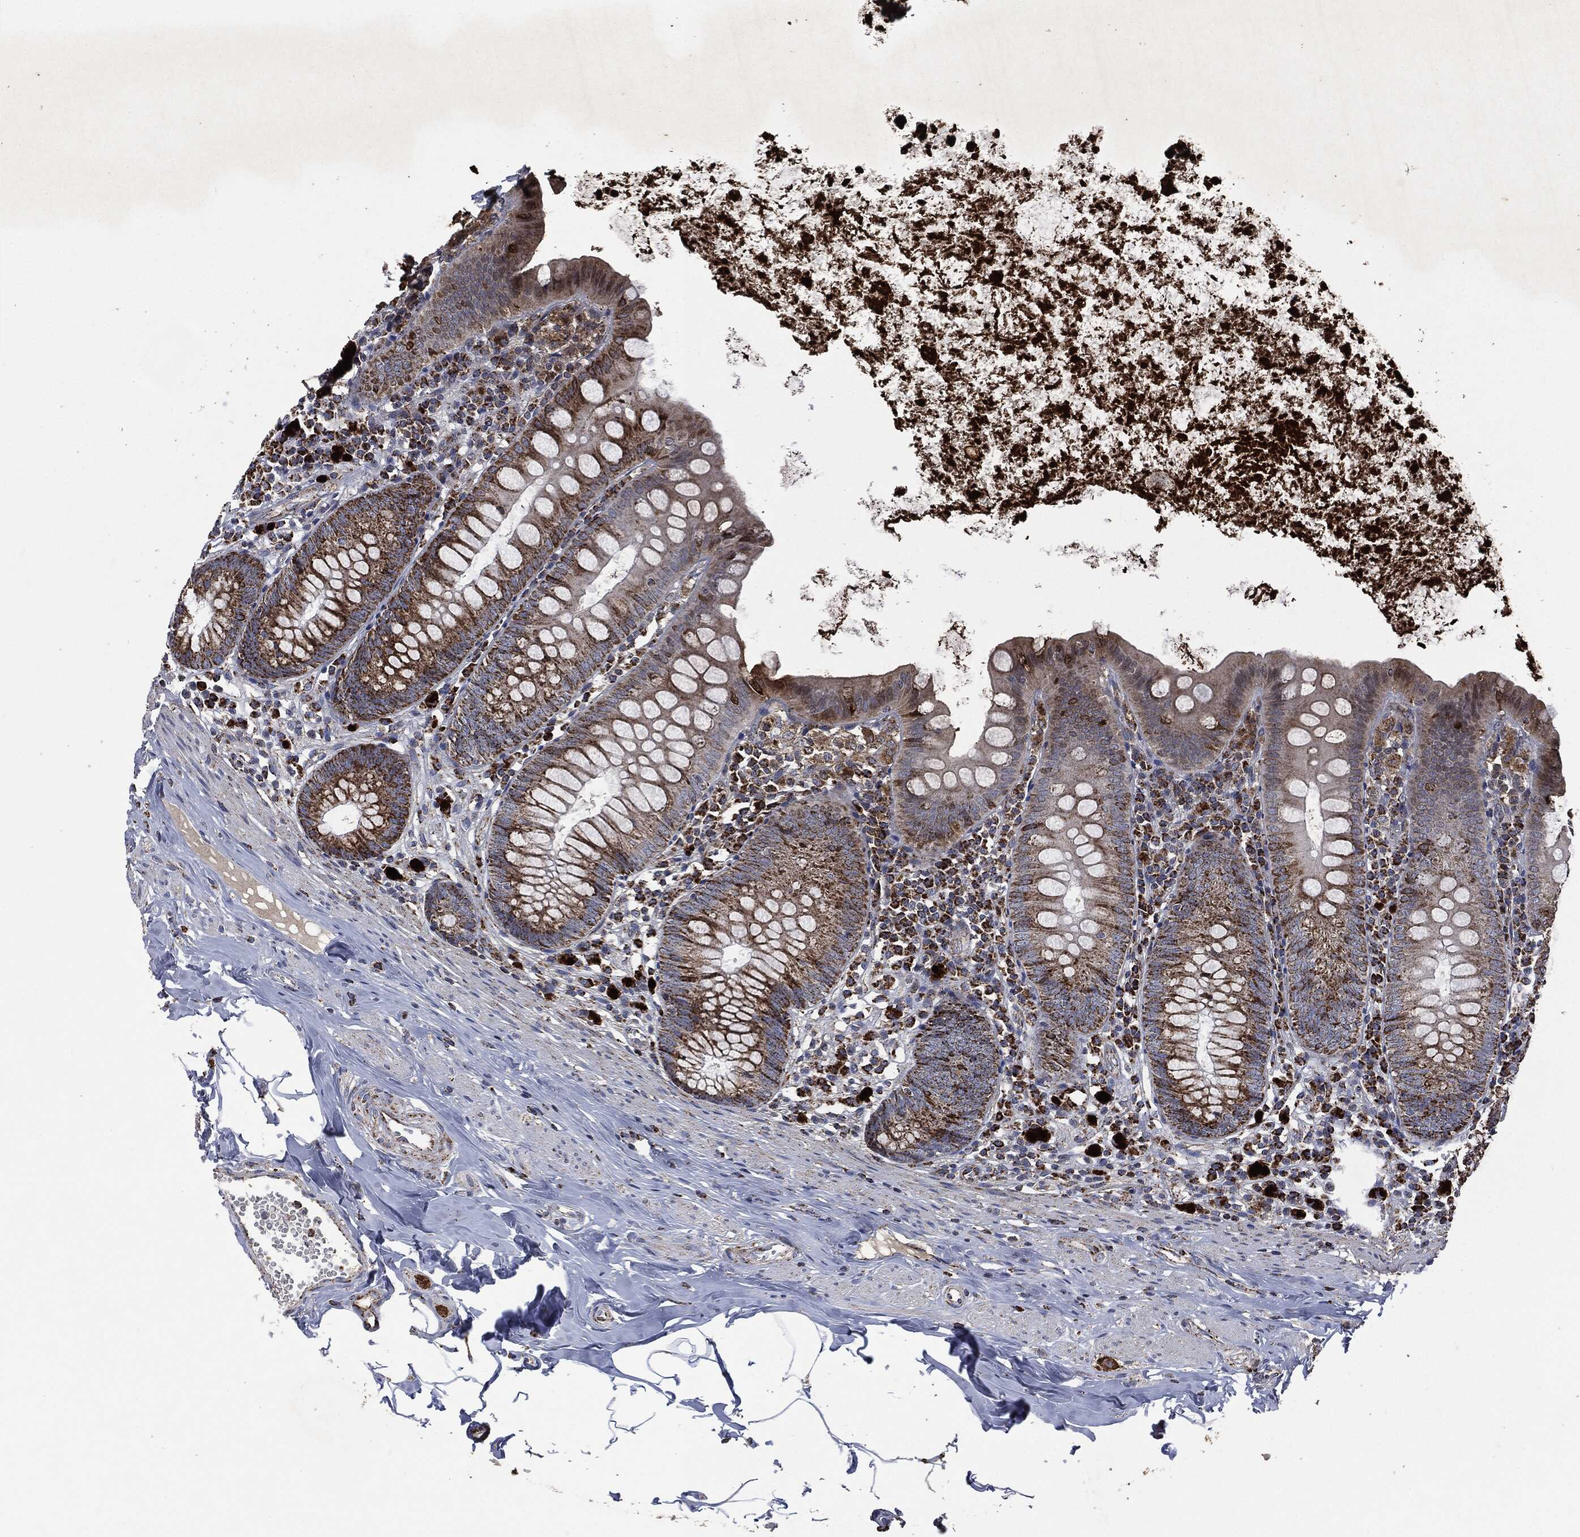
{"staining": {"intensity": "strong", "quantity": "25%-75%", "location": "cytoplasmic/membranous"}, "tissue": "appendix", "cell_type": "Glandular cells", "image_type": "normal", "snomed": [{"axis": "morphology", "description": "Normal tissue, NOS"}, {"axis": "topography", "description": "Appendix"}], "caption": "Immunohistochemical staining of normal human appendix demonstrates high levels of strong cytoplasmic/membranous positivity in approximately 25%-75% of glandular cells. The staining is performed using DAB brown chromogen to label protein expression. The nuclei are counter-stained blue using hematoxylin.", "gene": "RYK", "patient": {"sex": "female", "age": 82}}